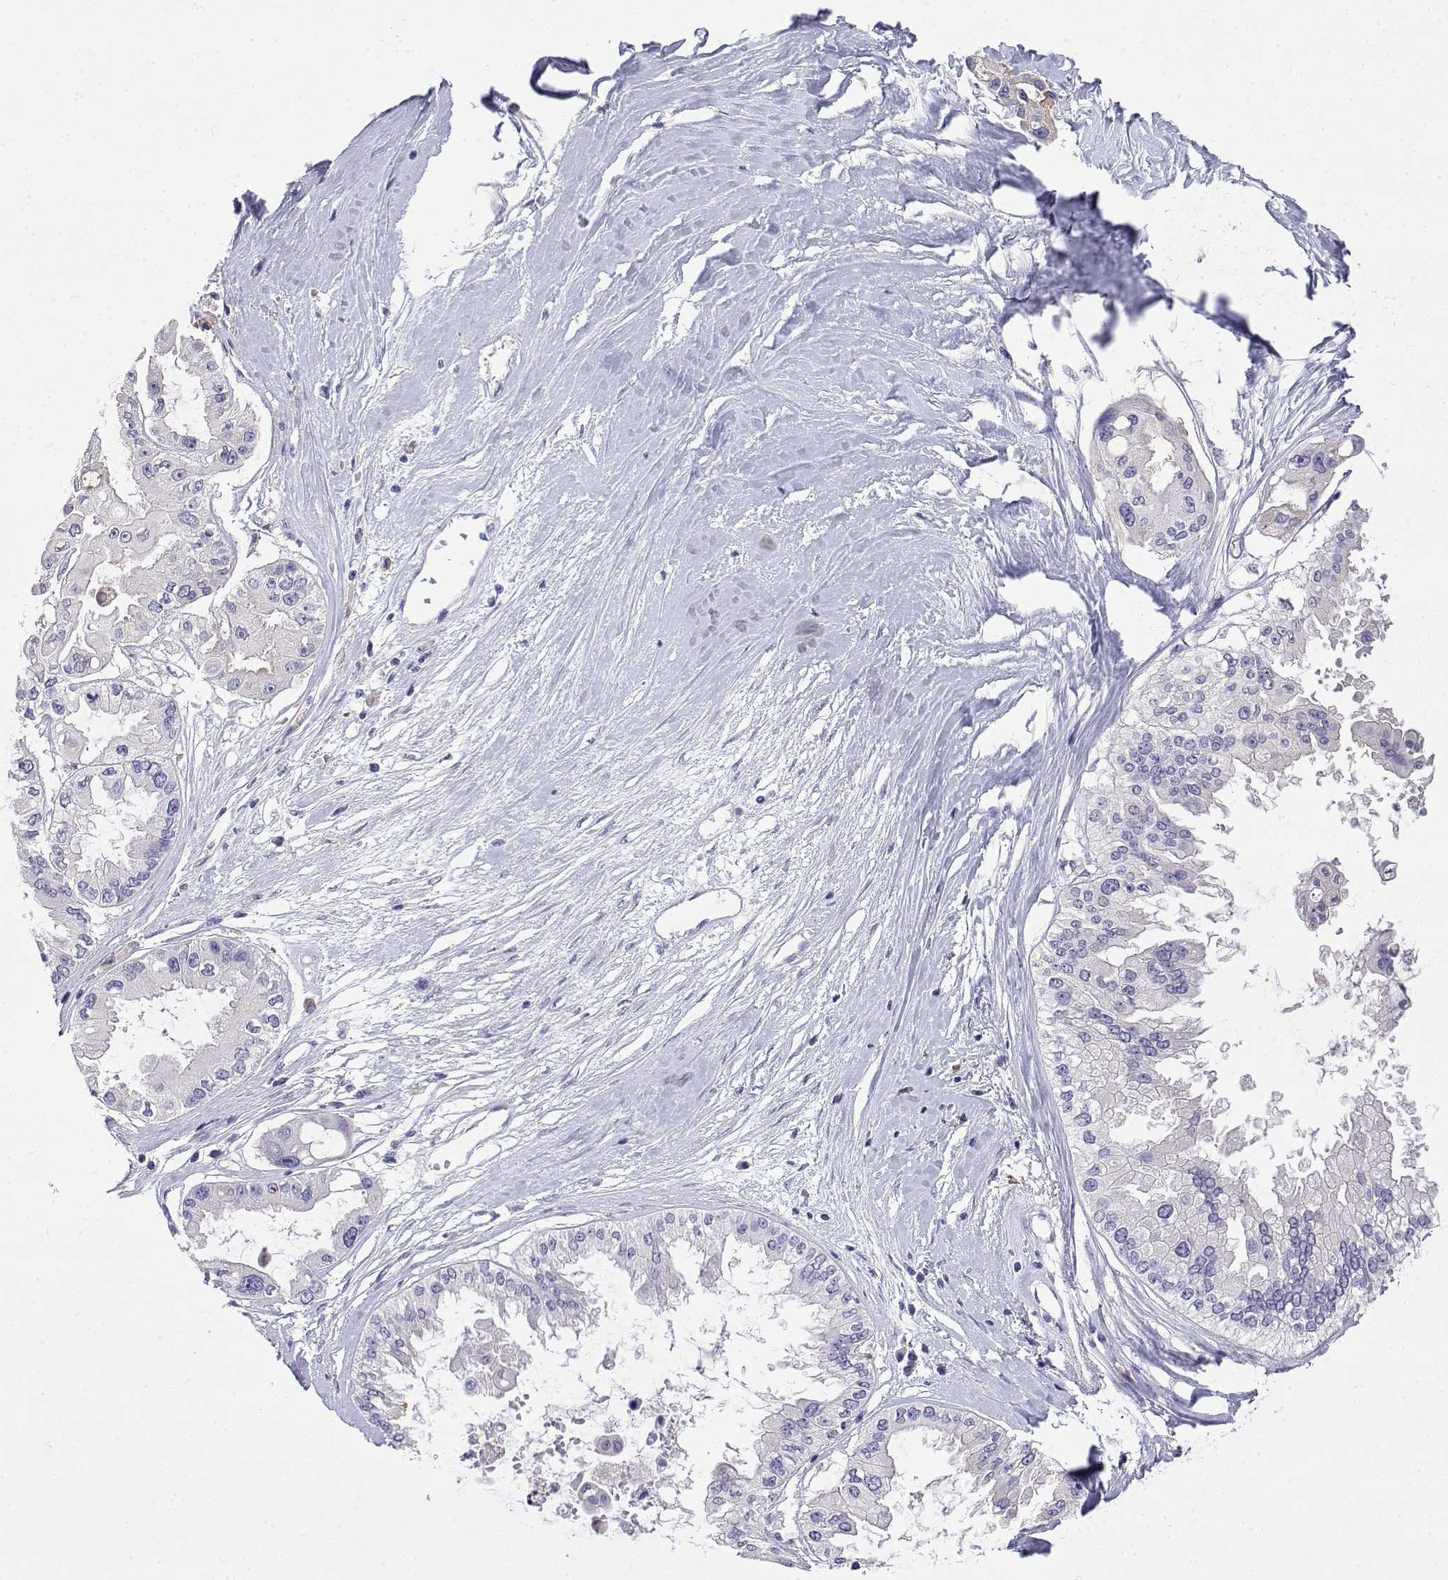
{"staining": {"intensity": "negative", "quantity": "none", "location": "none"}, "tissue": "ovarian cancer", "cell_type": "Tumor cells", "image_type": "cancer", "snomed": [{"axis": "morphology", "description": "Cystadenocarcinoma, serous, NOS"}, {"axis": "topography", "description": "Ovary"}], "caption": "The image demonstrates no significant expression in tumor cells of ovarian cancer.", "gene": "LY6D", "patient": {"sex": "female", "age": 56}}